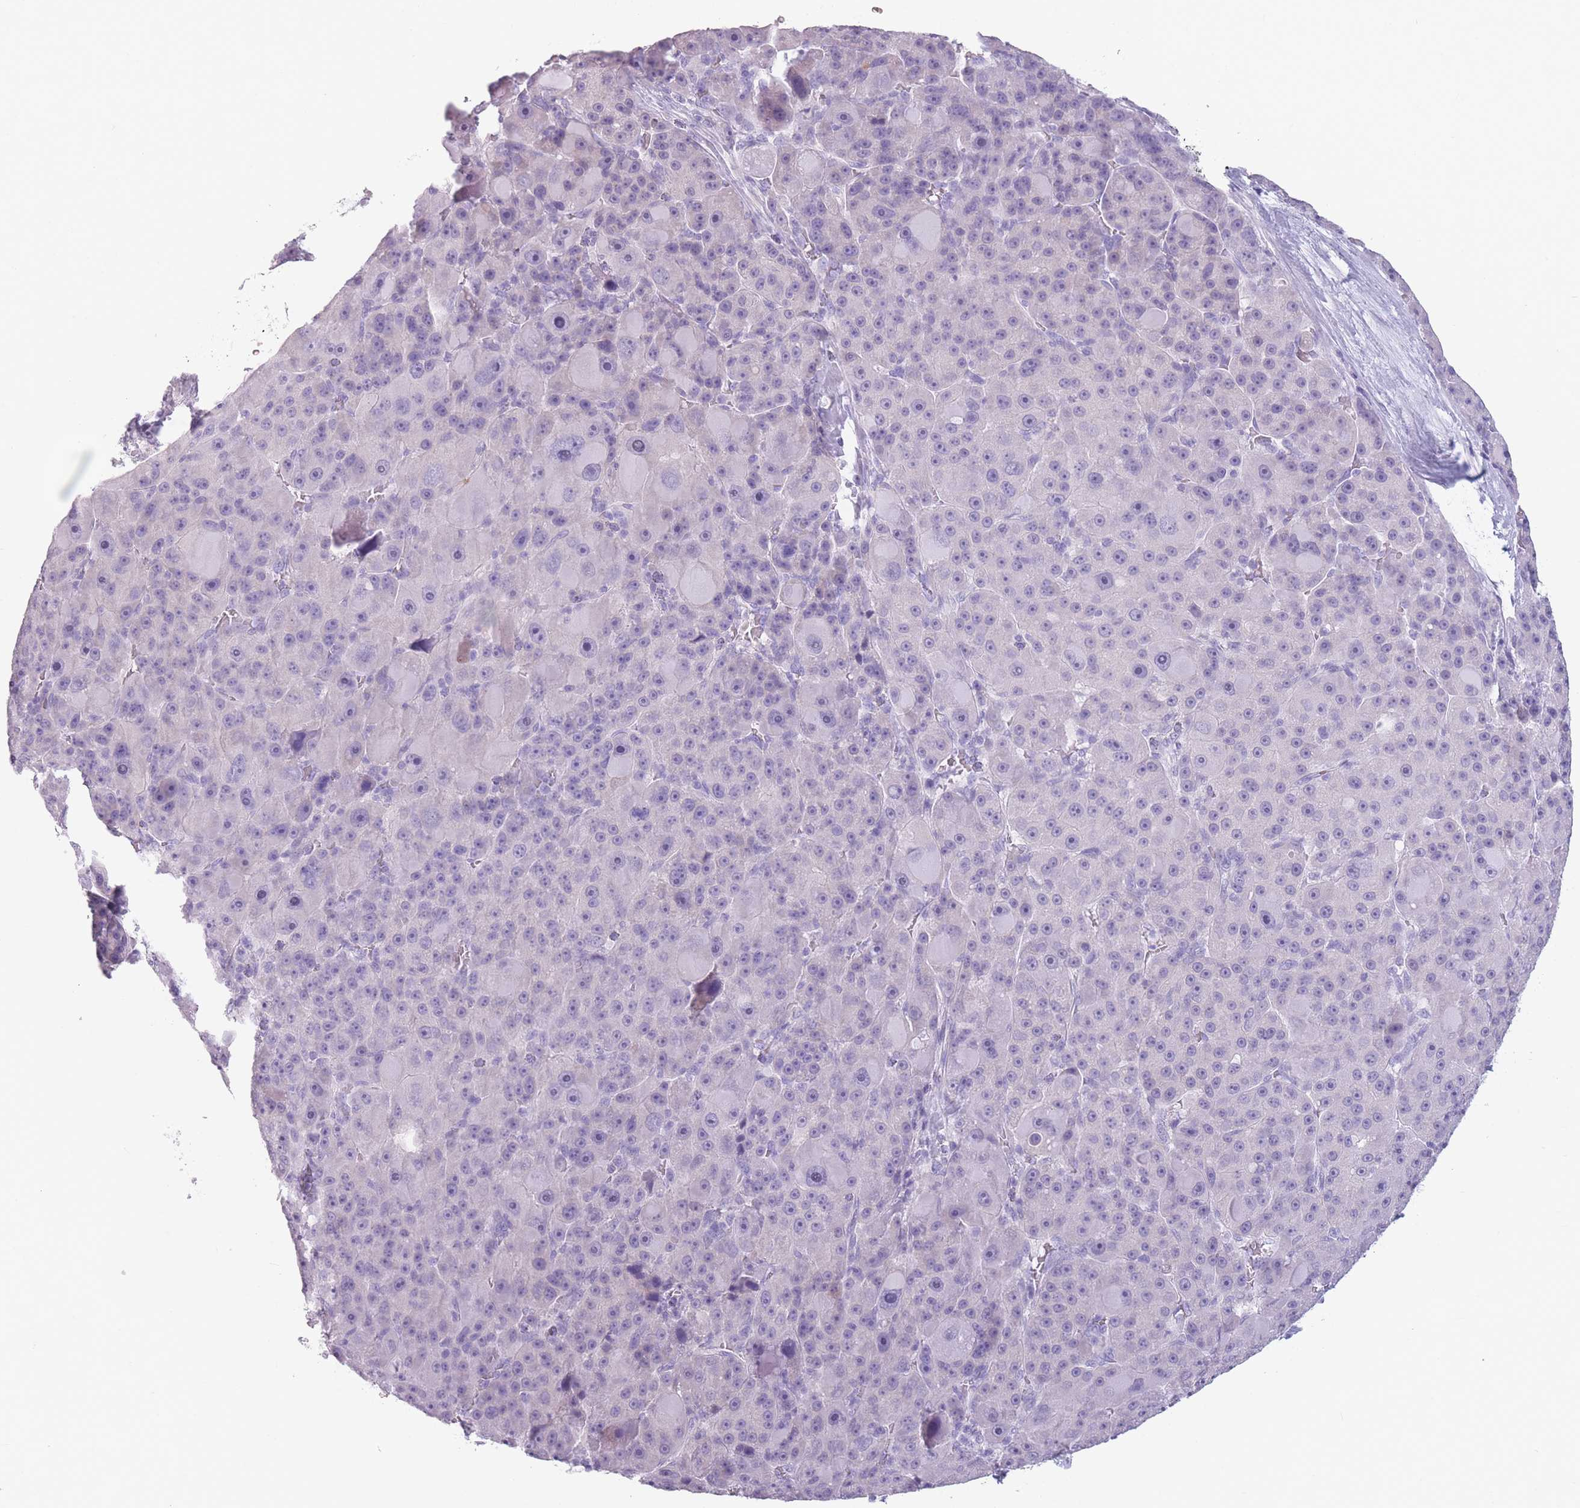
{"staining": {"intensity": "negative", "quantity": "none", "location": "none"}, "tissue": "liver cancer", "cell_type": "Tumor cells", "image_type": "cancer", "snomed": [{"axis": "morphology", "description": "Carcinoma, Hepatocellular, NOS"}, {"axis": "topography", "description": "Liver"}], "caption": "This is an IHC image of hepatocellular carcinoma (liver). There is no staining in tumor cells.", "gene": "CCNO", "patient": {"sex": "male", "age": 76}}